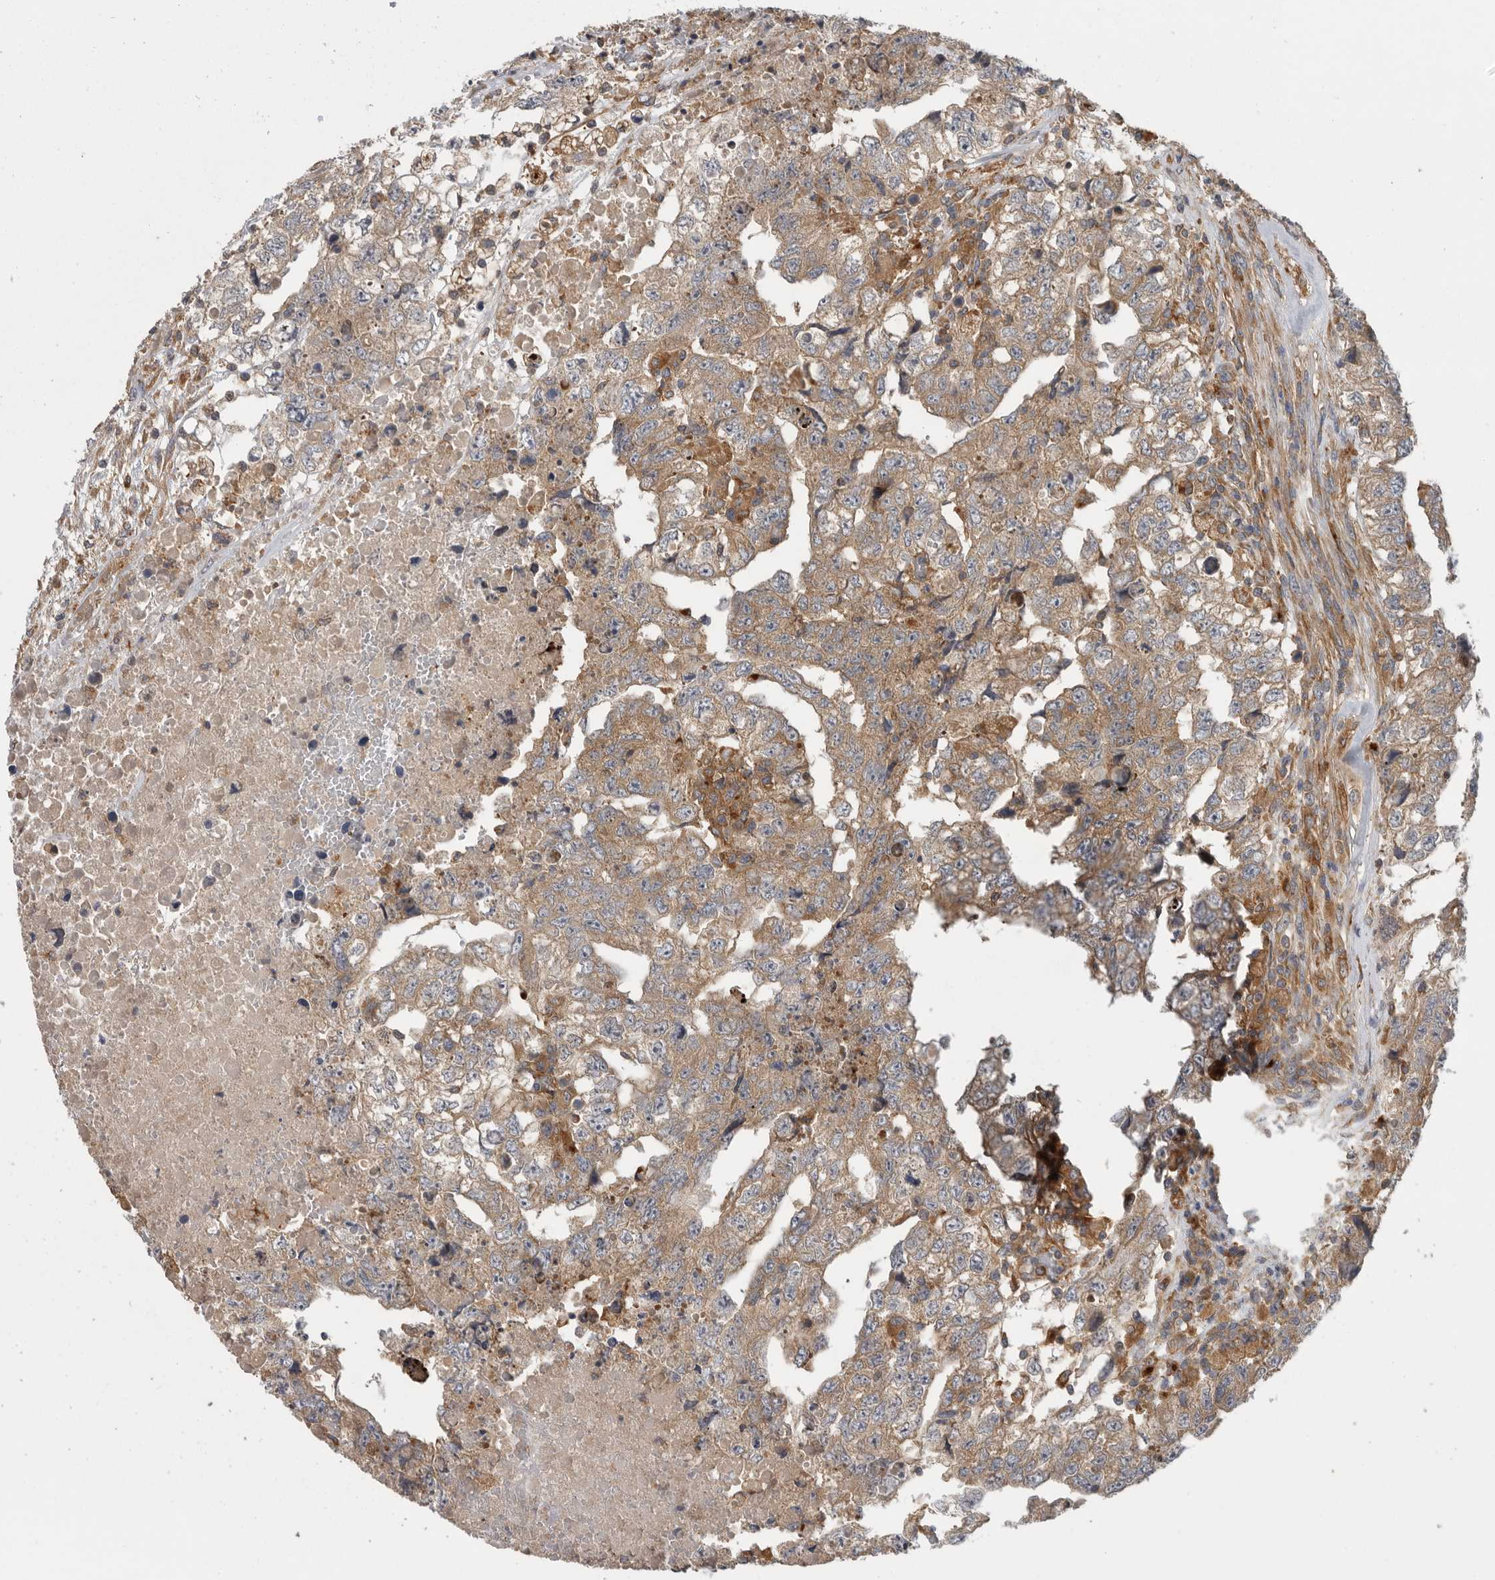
{"staining": {"intensity": "weak", "quantity": ">75%", "location": "cytoplasmic/membranous"}, "tissue": "testis cancer", "cell_type": "Tumor cells", "image_type": "cancer", "snomed": [{"axis": "morphology", "description": "Carcinoma, Embryonal, NOS"}, {"axis": "topography", "description": "Testis"}], "caption": "About >75% of tumor cells in human testis cancer show weak cytoplasmic/membranous protein staining as visualized by brown immunohistochemical staining.", "gene": "C1orf109", "patient": {"sex": "male", "age": 36}}